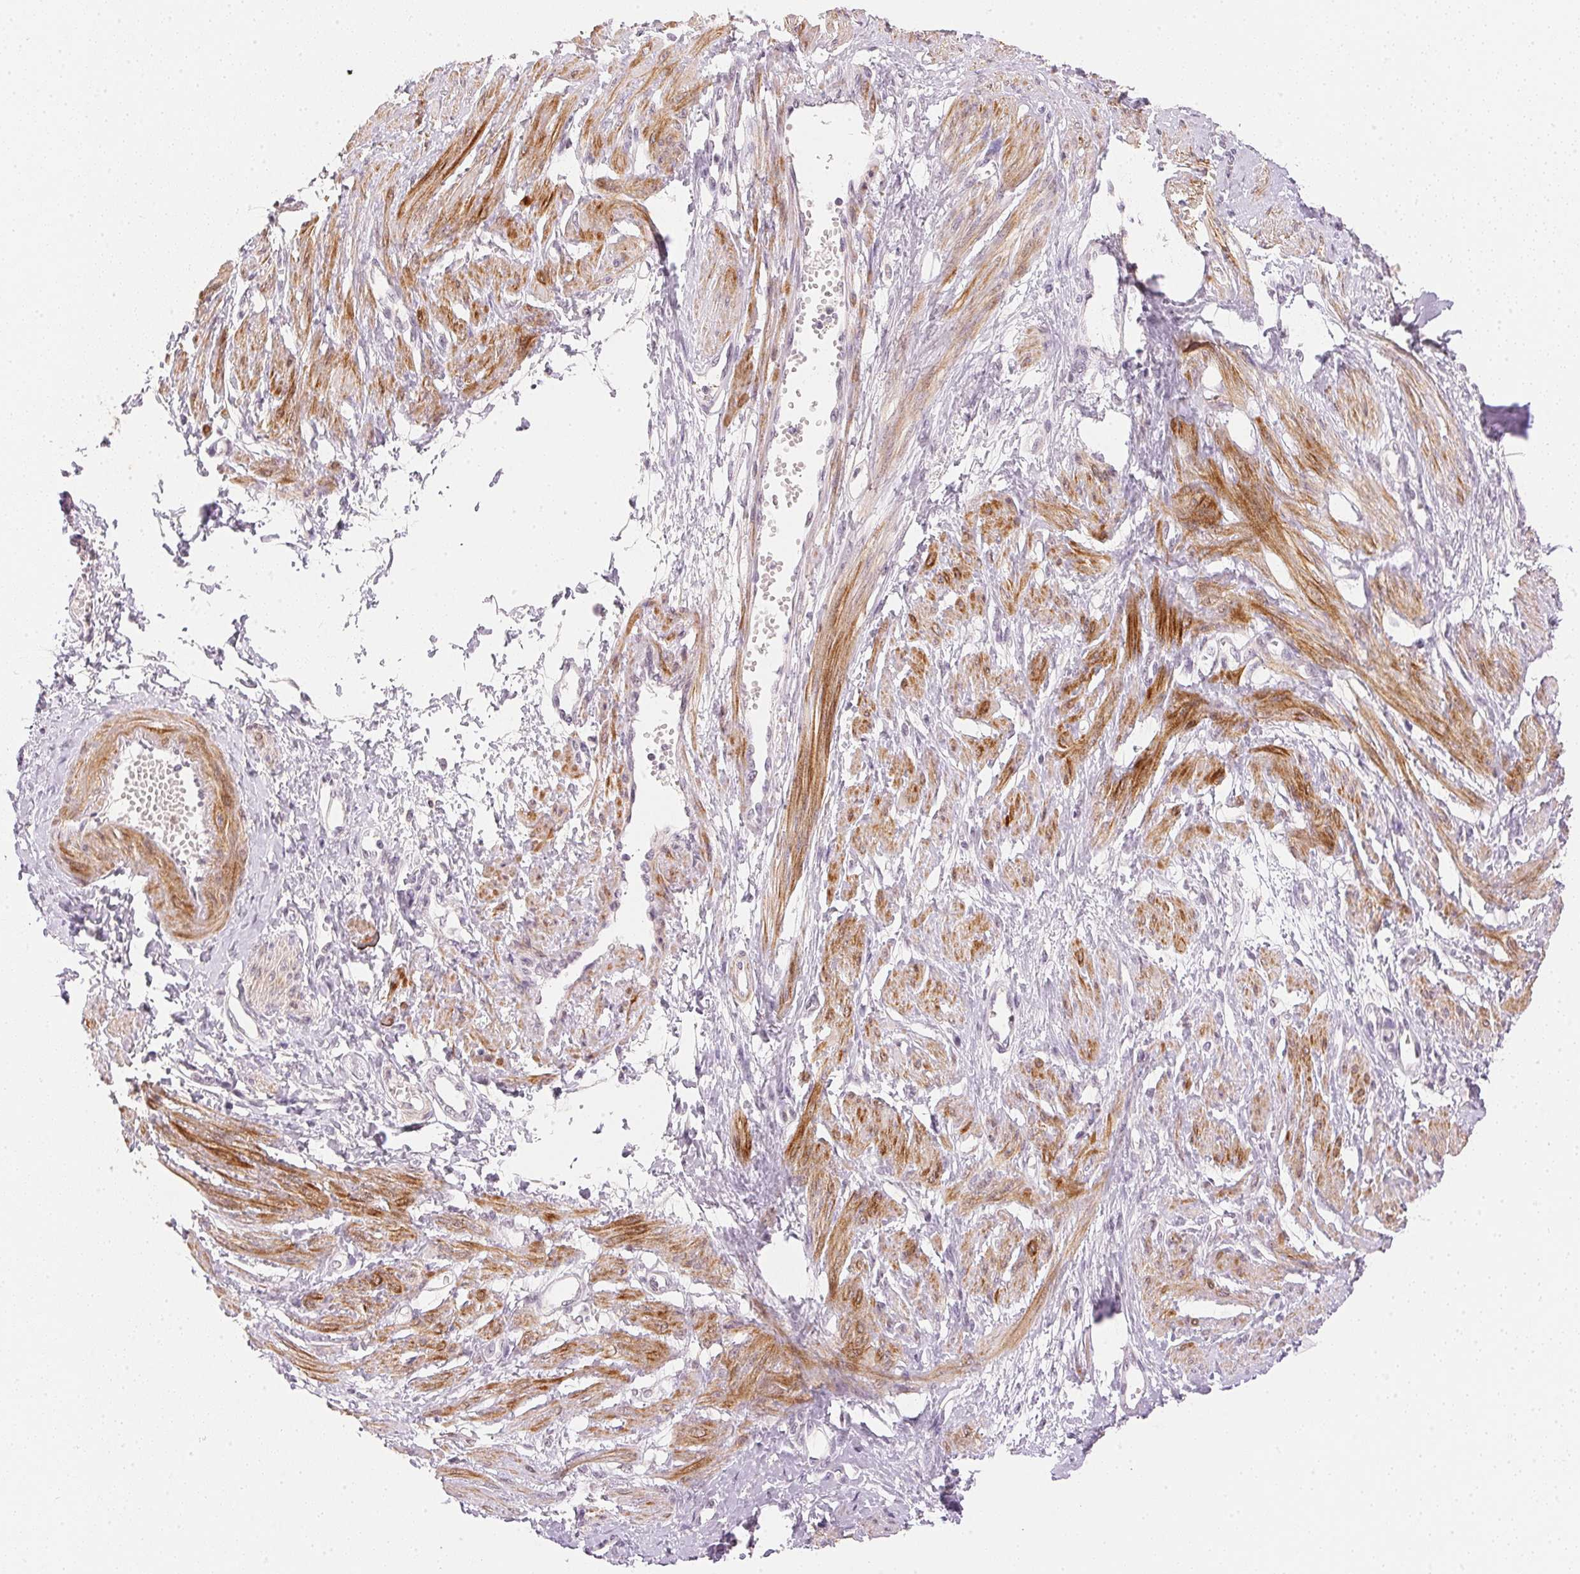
{"staining": {"intensity": "strong", "quantity": "25%-75%", "location": "cytoplasmic/membranous"}, "tissue": "smooth muscle", "cell_type": "Smooth muscle cells", "image_type": "normal", "snomed": [{"axis": "morphology", "description": "Normal tissue, NOS"}, {"axis": "topography", "description": "Smooth muscle"}, {"axis": "topography", "description": "Uterus"}], "caption": "Benign smooth muscle demonstrates strong cytoplasmic/membranous expression in about 25%-75% of smooth muscle cells, visualized by immunohistochemistry. Using DAB (brown) and hematoxylin (blue) stains, captured at high magnification using brightfield microscopy.", "gene": "SMTN", "patient": {"sex": "female", "age": 39}}